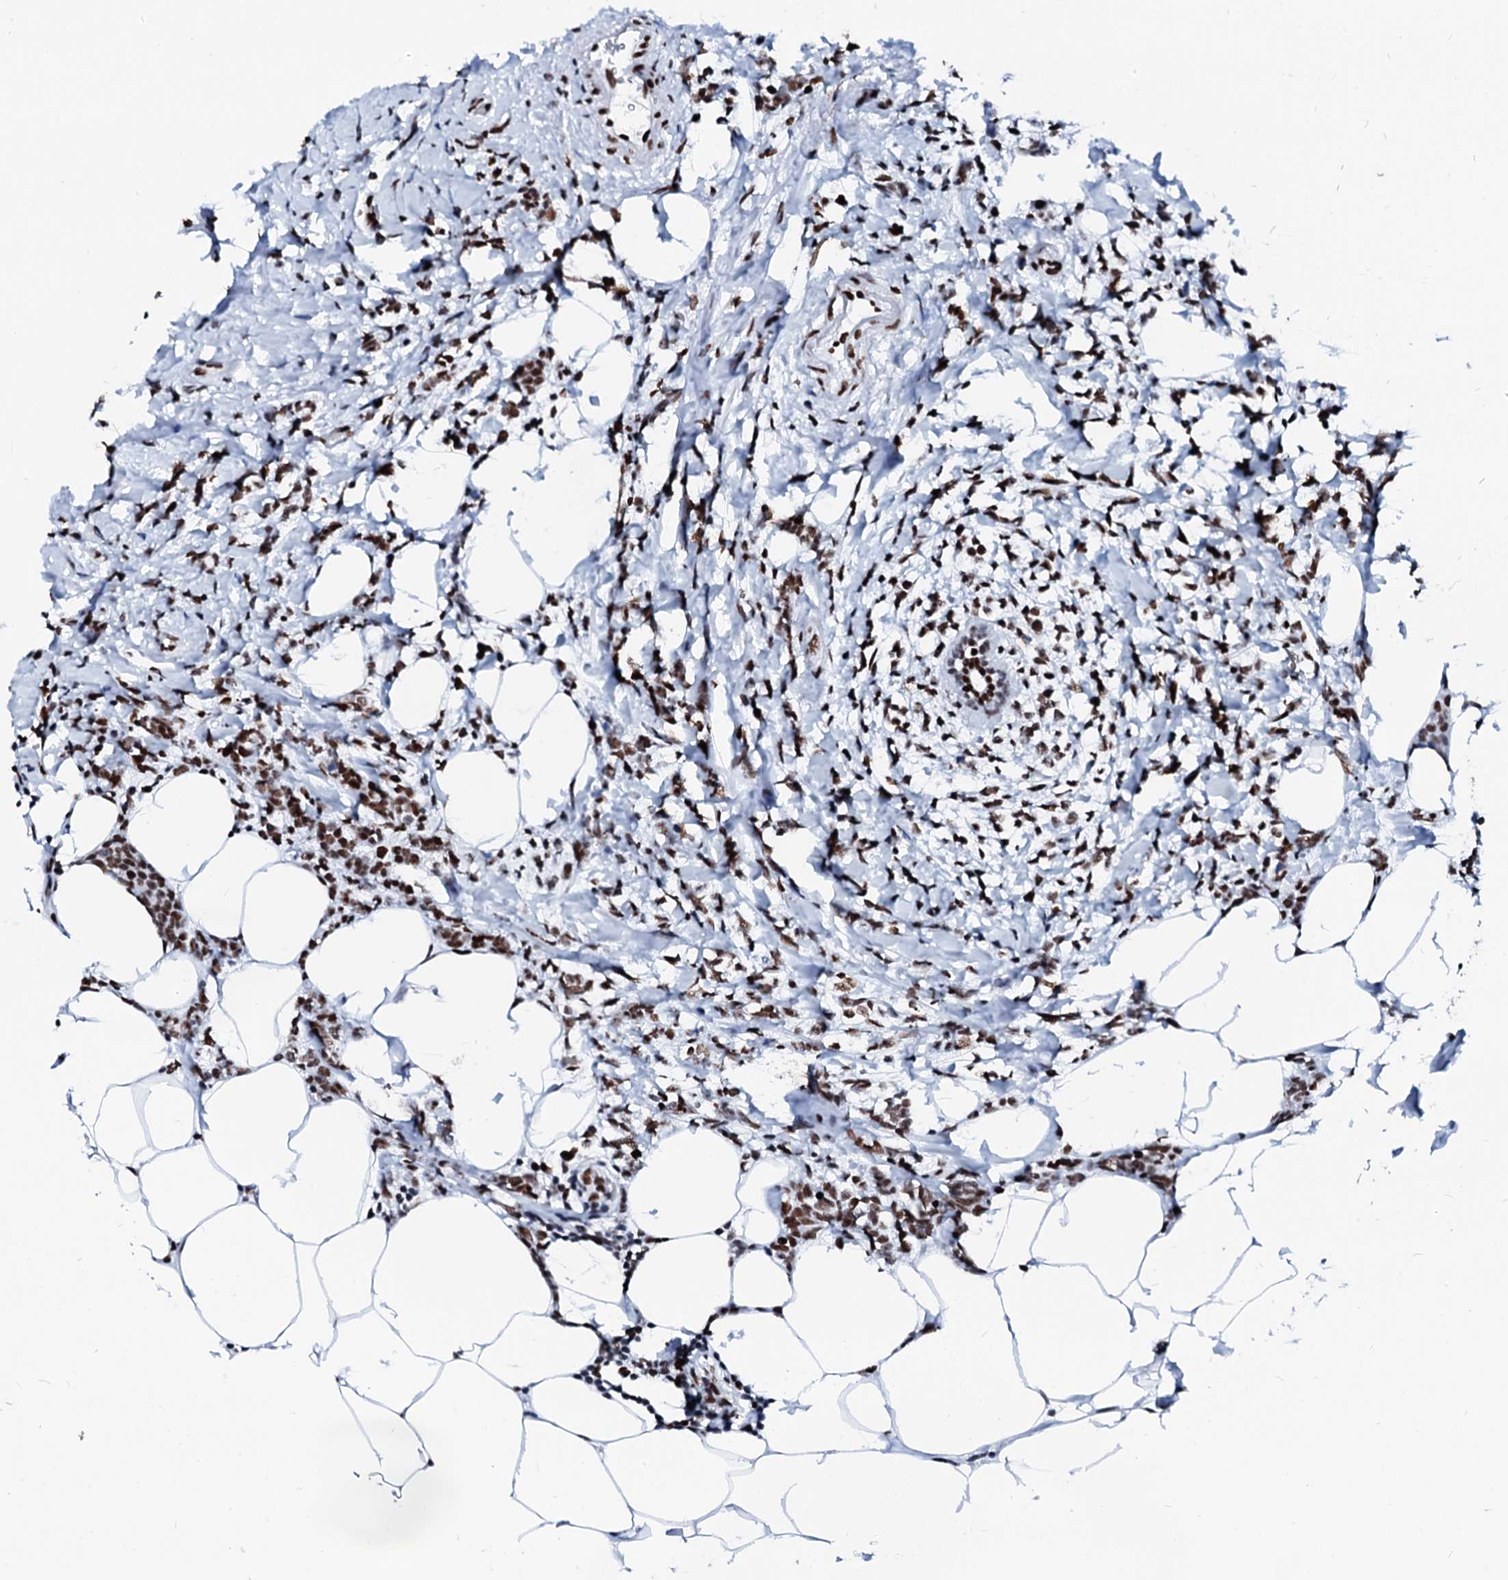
{"staining": {"intensity": "moderate", "quantity": ">75%", "location": "nuclear"}, "tissue": "breast cancer", "cell_type": "Tumor cells", "image_type": "cancer", "snomed": [{"axis": "morphology", "description": "Lobular carcinoma"}, {"axis": "topography", "description": "Breast"}], "caption": "Breast cancer (lobular carcinoma) stained with DAB (3,3'-diaminobenzidine) immunohistochemistry demonstrates medium levels of moderate nuclear staining in approximately >75% of tumor cells.", "gene": "RALY", "patient": {"sex": "female", "age": 58}}